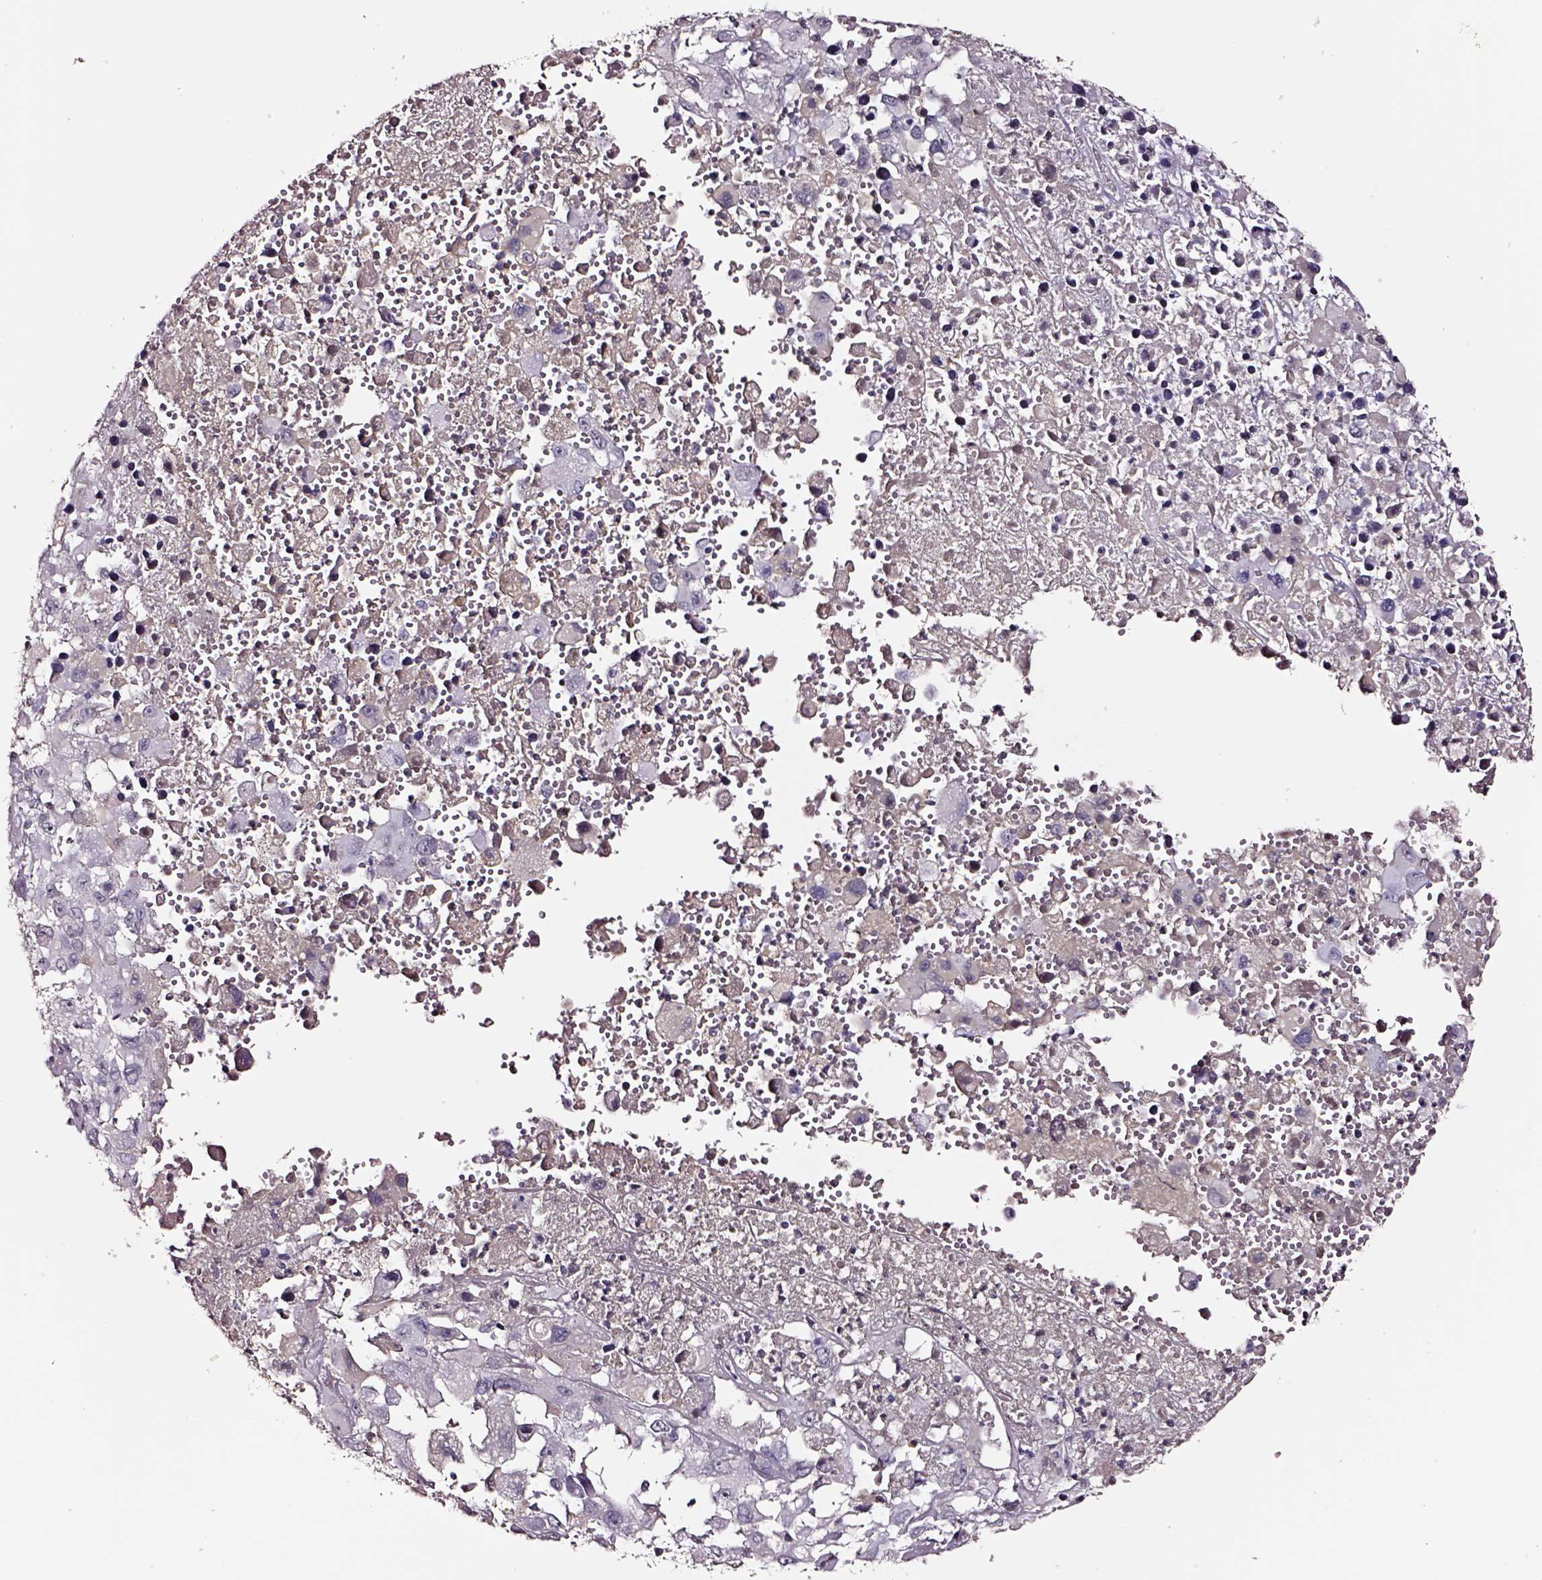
{"staining": {"intensity": "negative", "quantity": "none", "location": "none"}, "tissue": "melanoma", "cell_type": "Tumor cells", "image_type": "cancer", "snomed": [{"axis": "morphology", "description": "Malignant melanoma, Metastatic site"}, {"axis": "topography", "description": "Soft tissue"}], "caption": "IHC micrograph of neoplastic tissue: malignant melanoma (metastatic site) stained with DAB shows no significant protein expression in tumor cells.", "gene": "SMIM17", "patient": {"sex": "male", "age": 50}}